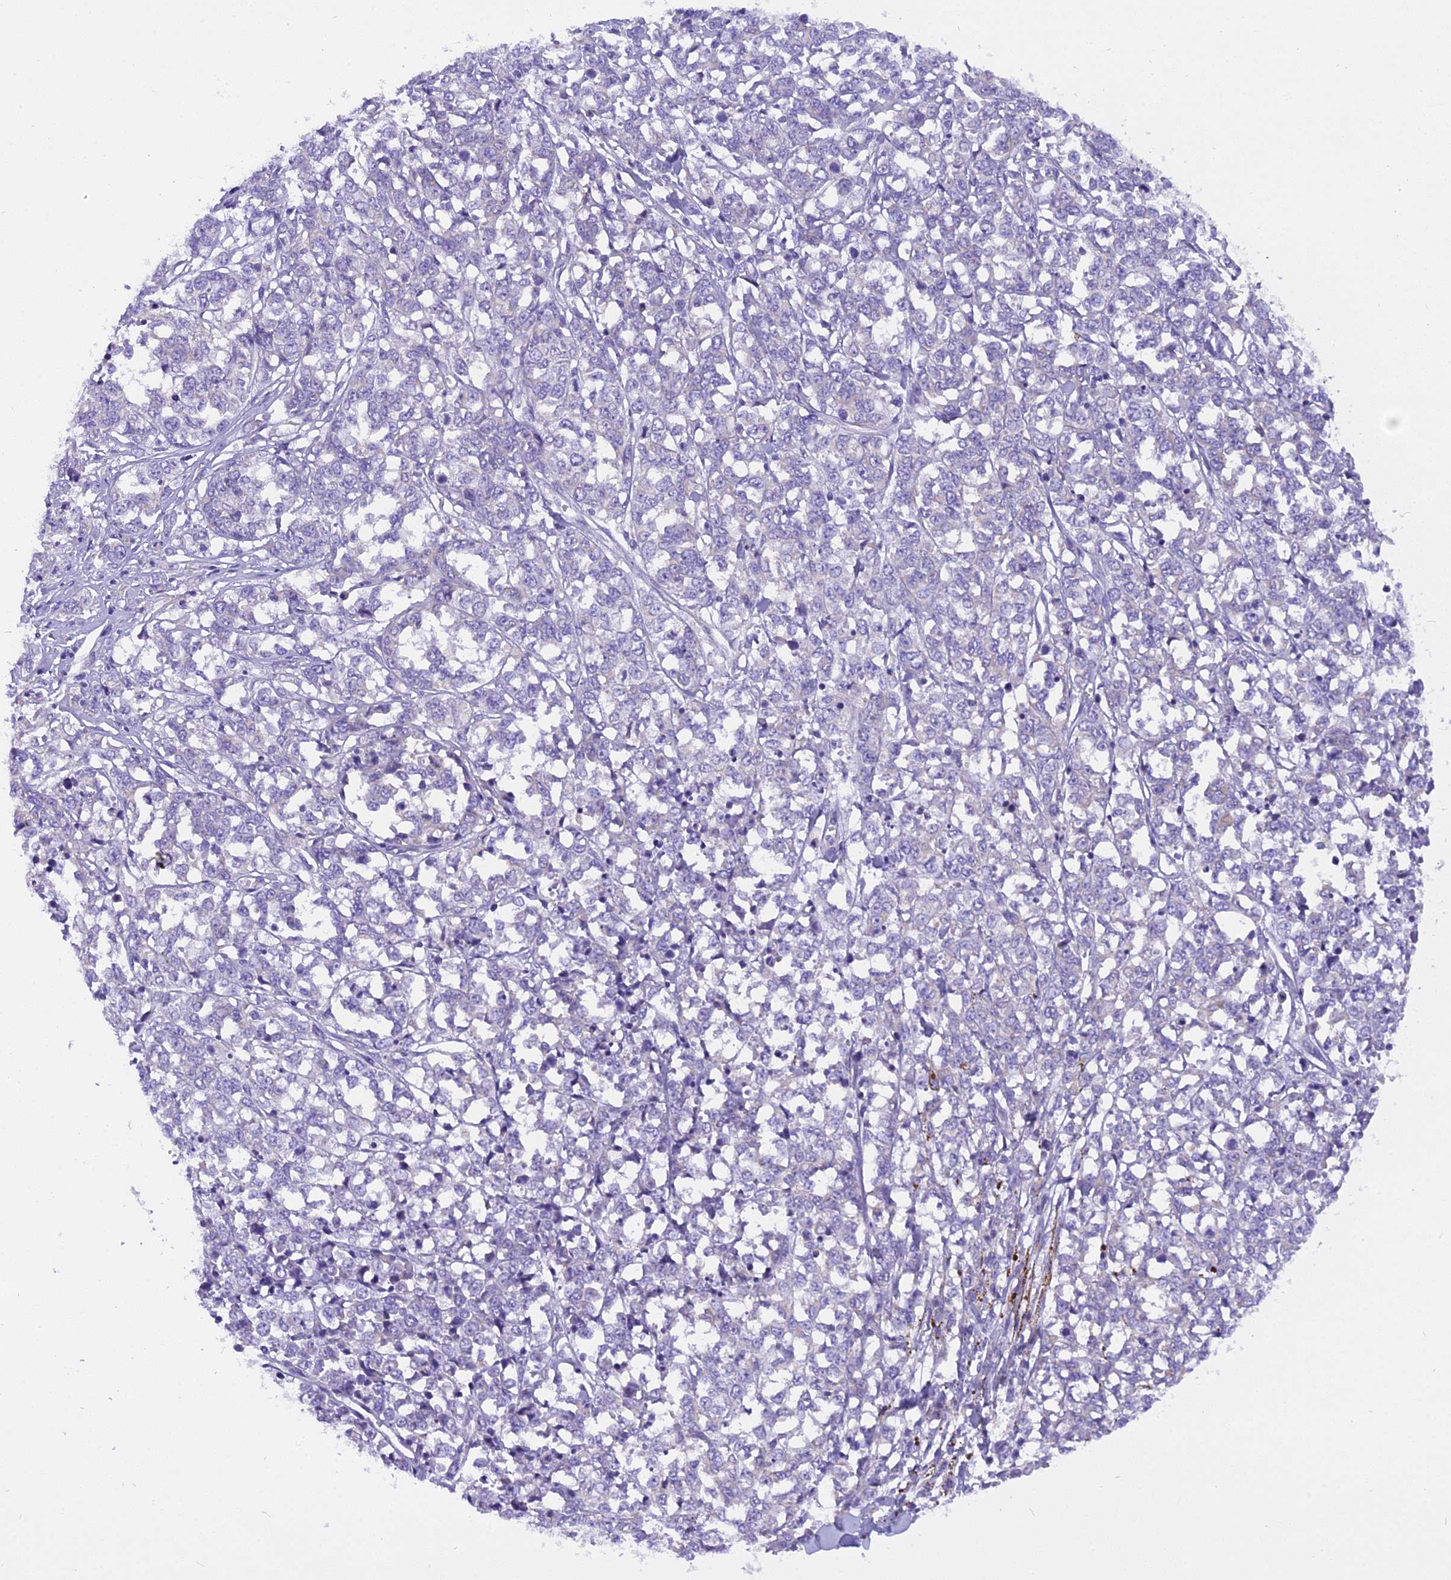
{"staining": {"intensity": "negative", "quantity": "none", "location": "none"}, "tissue": "melanoma", "cell_type": "Tumor cells", "image_type": "cancer", "snomed": [{"axis": "morphology", "description": "Malignant melanoma, NOS"}, {"axis": "topography", "description": "Skin"}], "caption": "The photomicrograph reveals no staining of tumor cells in malignant melanoma.", "gene": "TRIM3", "patient": {"sex": "female", "age": 72}}